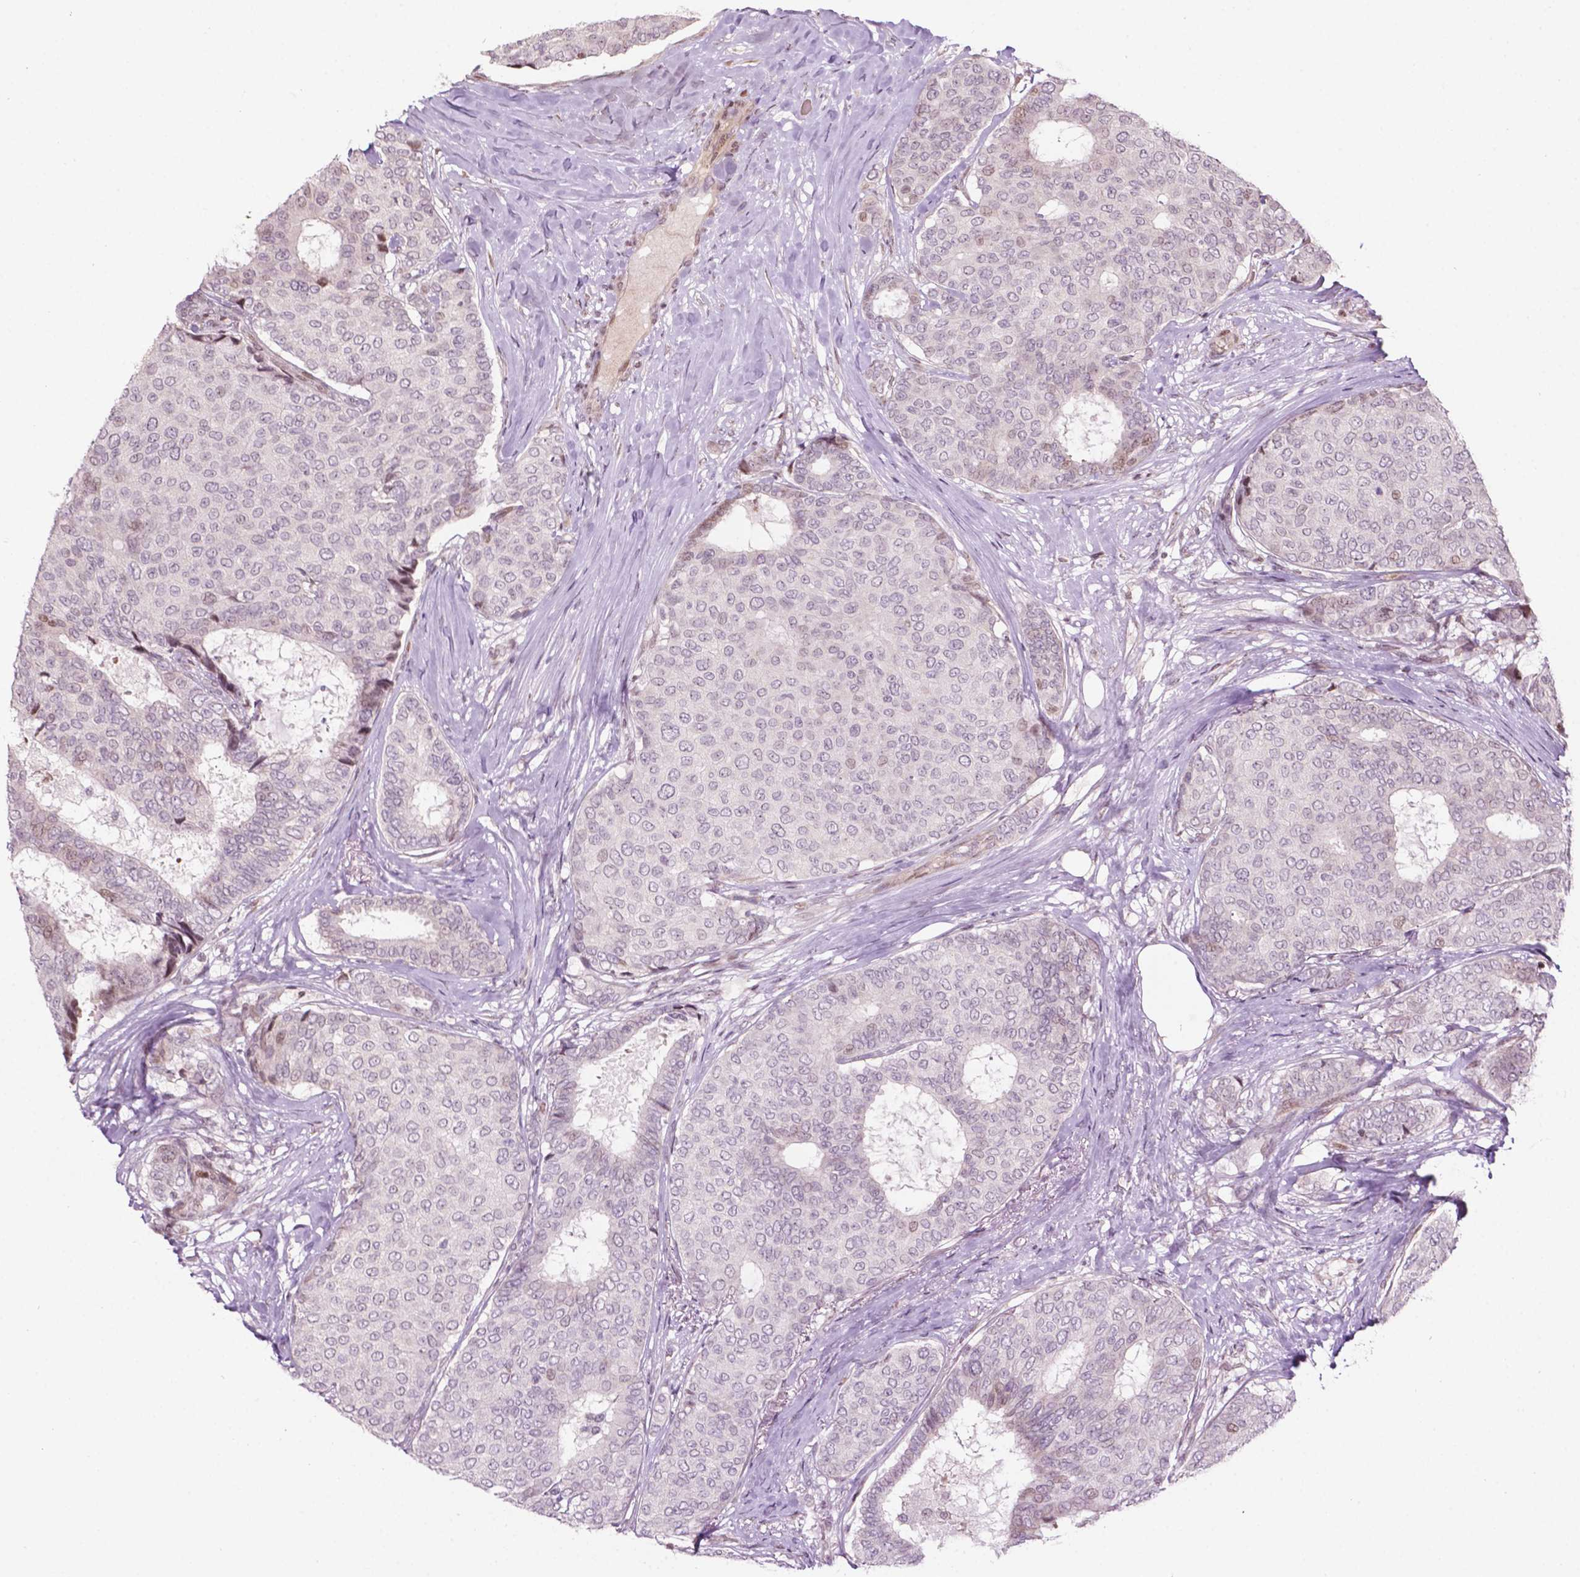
{"staining": {"intensity": "negative", "quantity": "none", "location": "none"}, "tissue": "breast cancer", "cell_type": "Tumor cells", "image_type": "cancer", "snomed": [{"axis": "morphology", "description": "Duct carcinoma"}, {"axis": "topography", "description": "Breast"}], "caption": "This is a micrograph of immunohistochemistry staining of breast cancer (invasive ductal carcinoma), which shows no staining in tumor cells.", "gene": "PTPN18", "patient": {"sex": "female", "age": 75}}